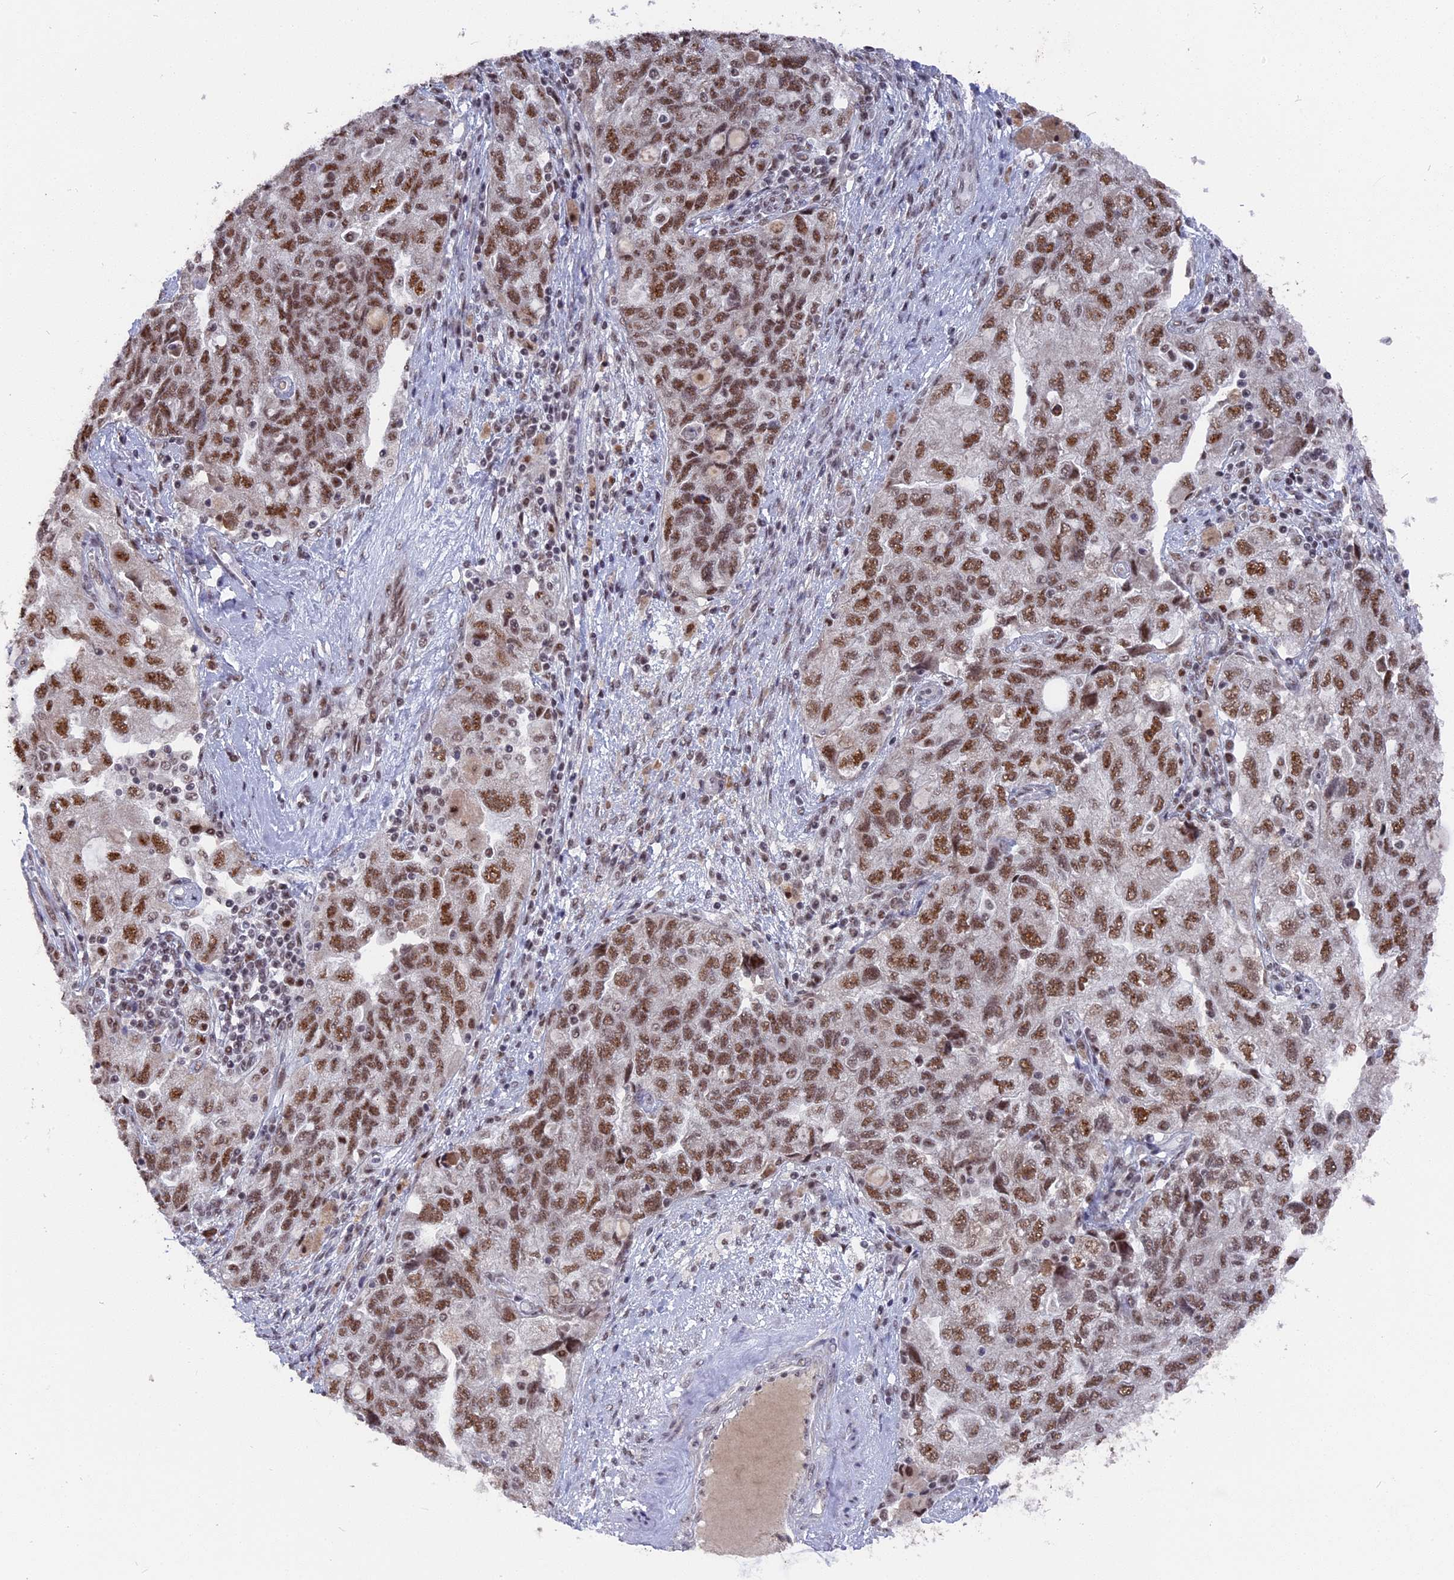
{"staining": {"intensity": "moderate", "quantity": ">75%", "location": "nuclear"}, "tissue": "ovarian cancer", "cell_type": "Tumor cells", "image_type": "cancer", "snomed": [{"axis": "morphology", "description": "Carcinoma, NOS"}, {"axis": "morphology", "description": "Cystadenocarcinoma, serous, NOS"}, {"axis": "topography", "description": "Ovary"}], "caption": "Ovarian serous cystadenocarcinoma stained for a protein exhibits moderate nuclear positivity in tumor cells.", "gene": "SF3A2", "patient": {"sex": "female", "age": 69}}